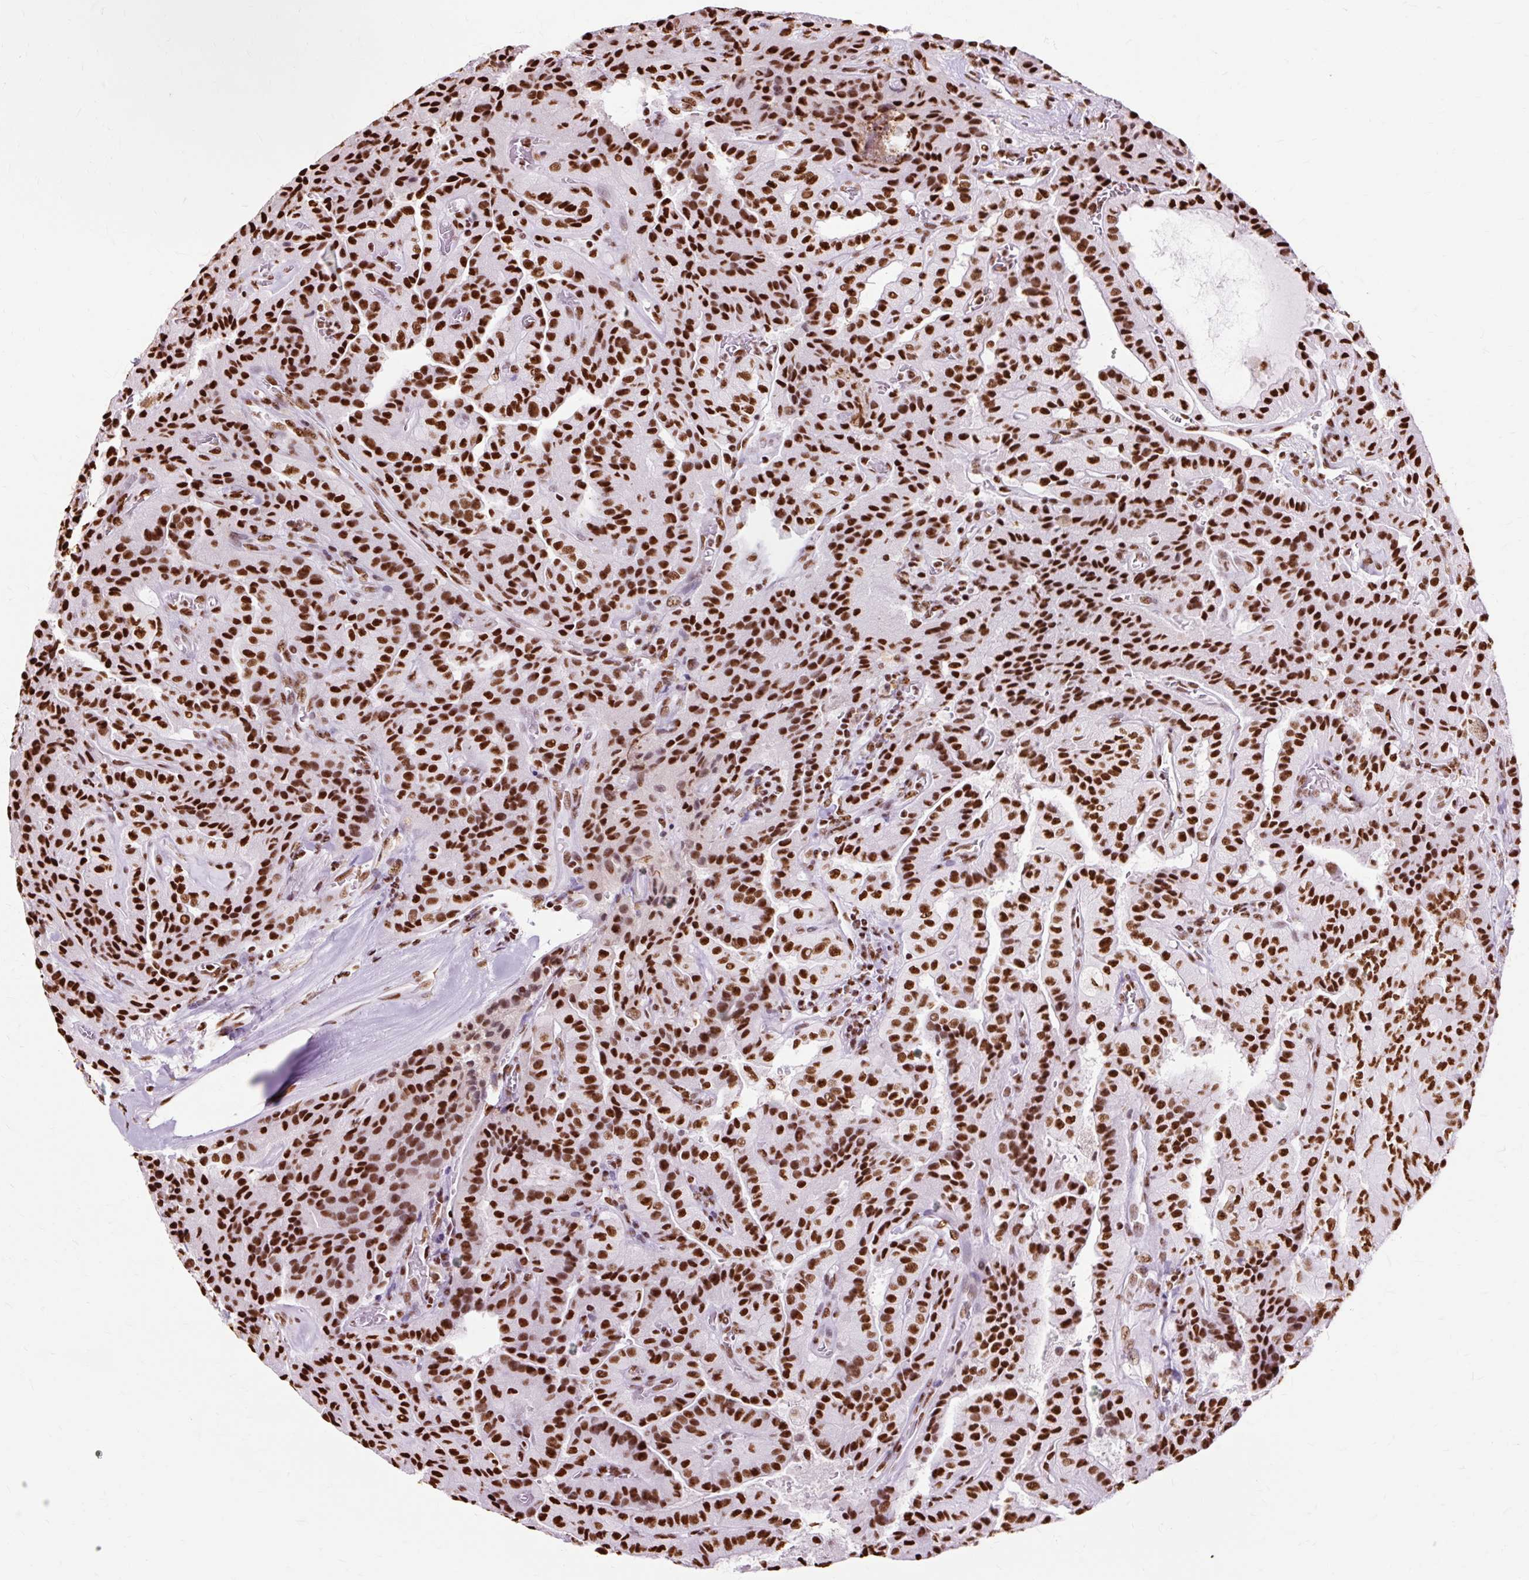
{"staining": {"intensity": "strong", "quantity": ">75%", "location": "nuclear"}, "tissue": "thyroid cancer", "cell_type": "Tumor cells", "image_type": "cancer", "snomed": [{"axis": "morphology", "description": "Normal tissue, NOS"}, {"axis": "morphology", "description": "Papillary adenocarcinoma, NOS"}, {"axis": "topography", "description": "Thyroid gland"}], "caption": "Immunohistochemistry (IHC) photomicrograph of neoplastic tissue: human thyroid cancer (papillary adenocarcinoma) stained using IHC shows high levels of strong protein expression localized specifically in the nuclear of tumor cells, appearing as a nuclear brown color.", "gene": "XRCC6", "patient": {"sex": "female", "age": 59}}